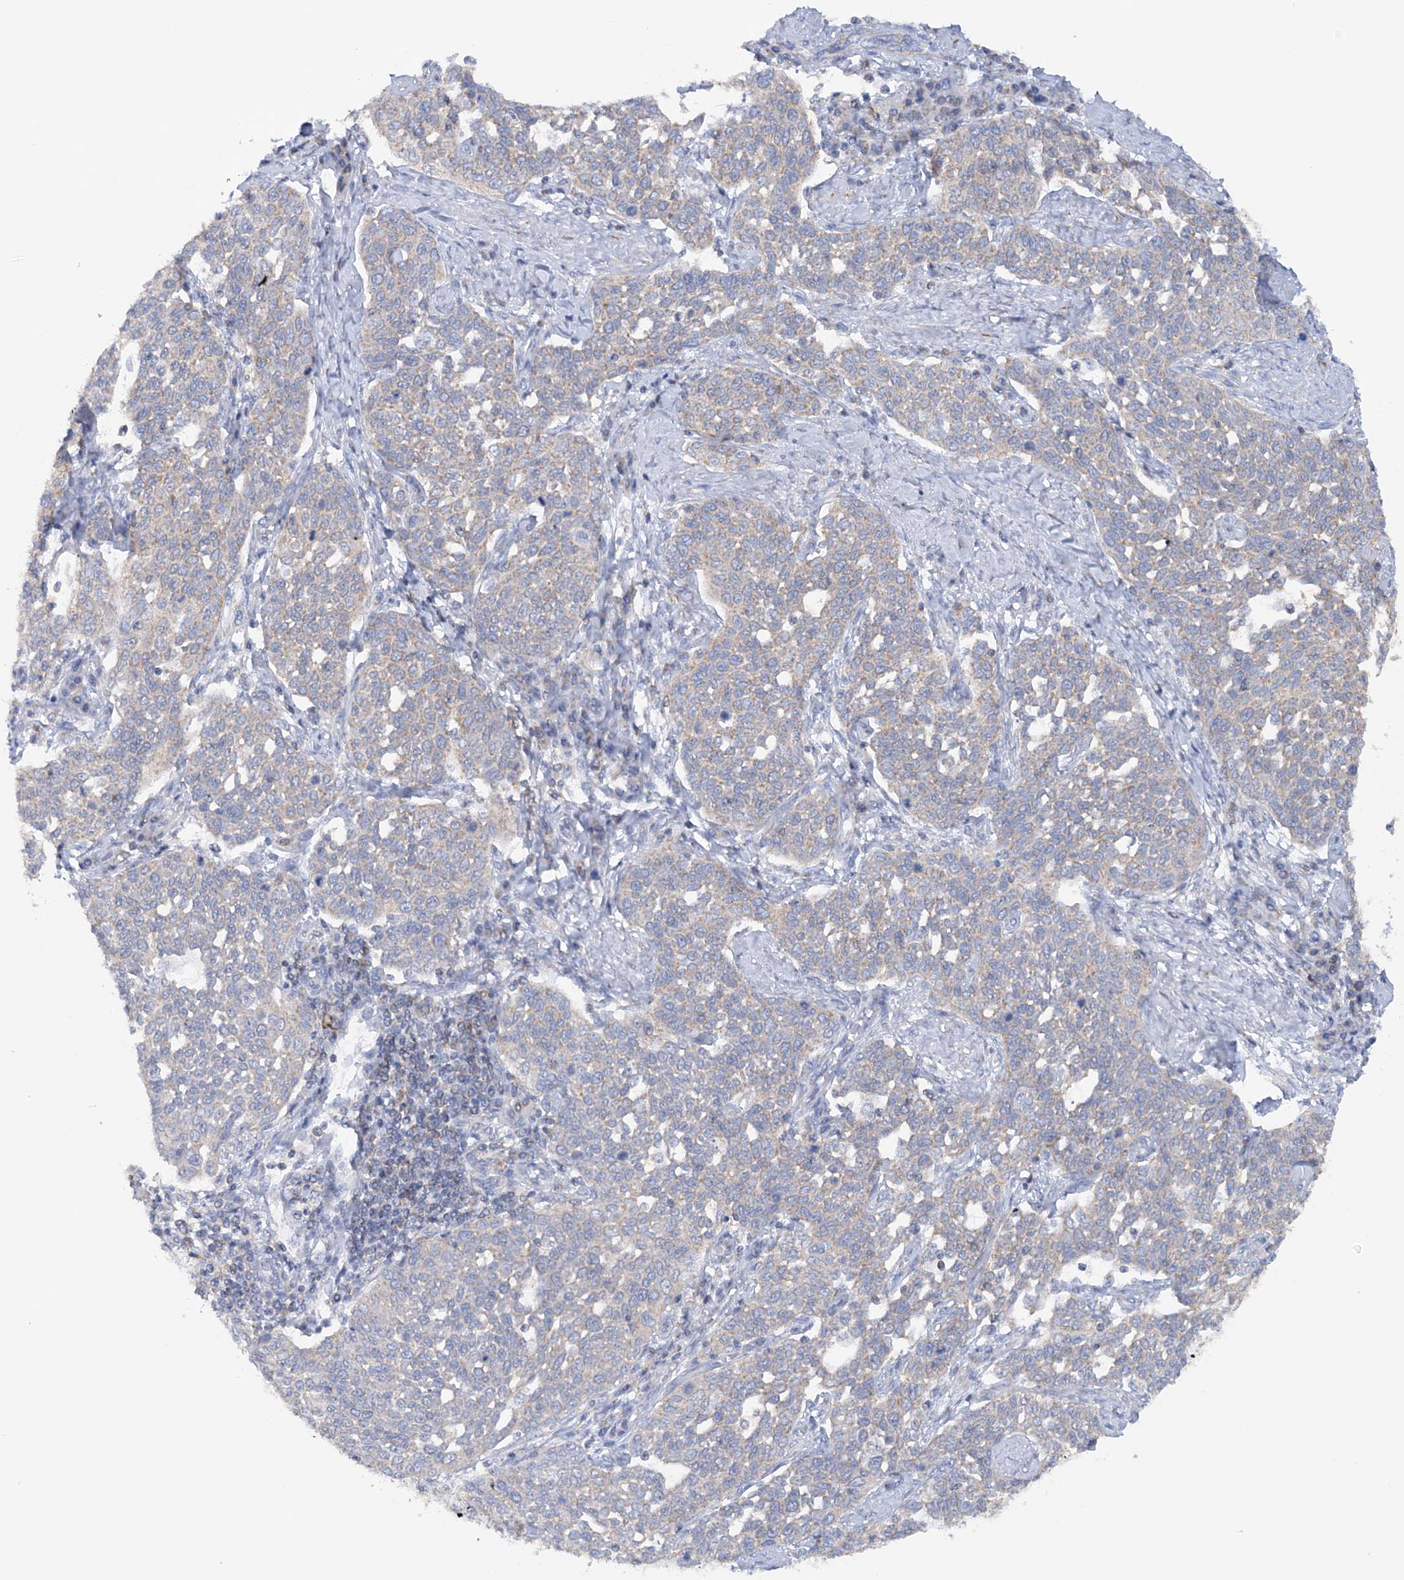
{"staining": {"intensity": "weak", "quantity": "<25%", "location": "cytoplasmic/membranous"}, "tissue": "cervical cancer", "cell_type": "Tumor cells", "image_type": "cancer", "snomed": [{"axis": "morphology", "description": "Squamous cell carcinoma, NOS"}, {"axis": "topography", "description": "Cervix"}], "caption": "Immunohistochemical staining of human cervical cancer (squamous cell carcinoma) shows no significant expression in tumor cells.", "gene": "TTC32", "patient": {"sex": "female", "age": 34}}